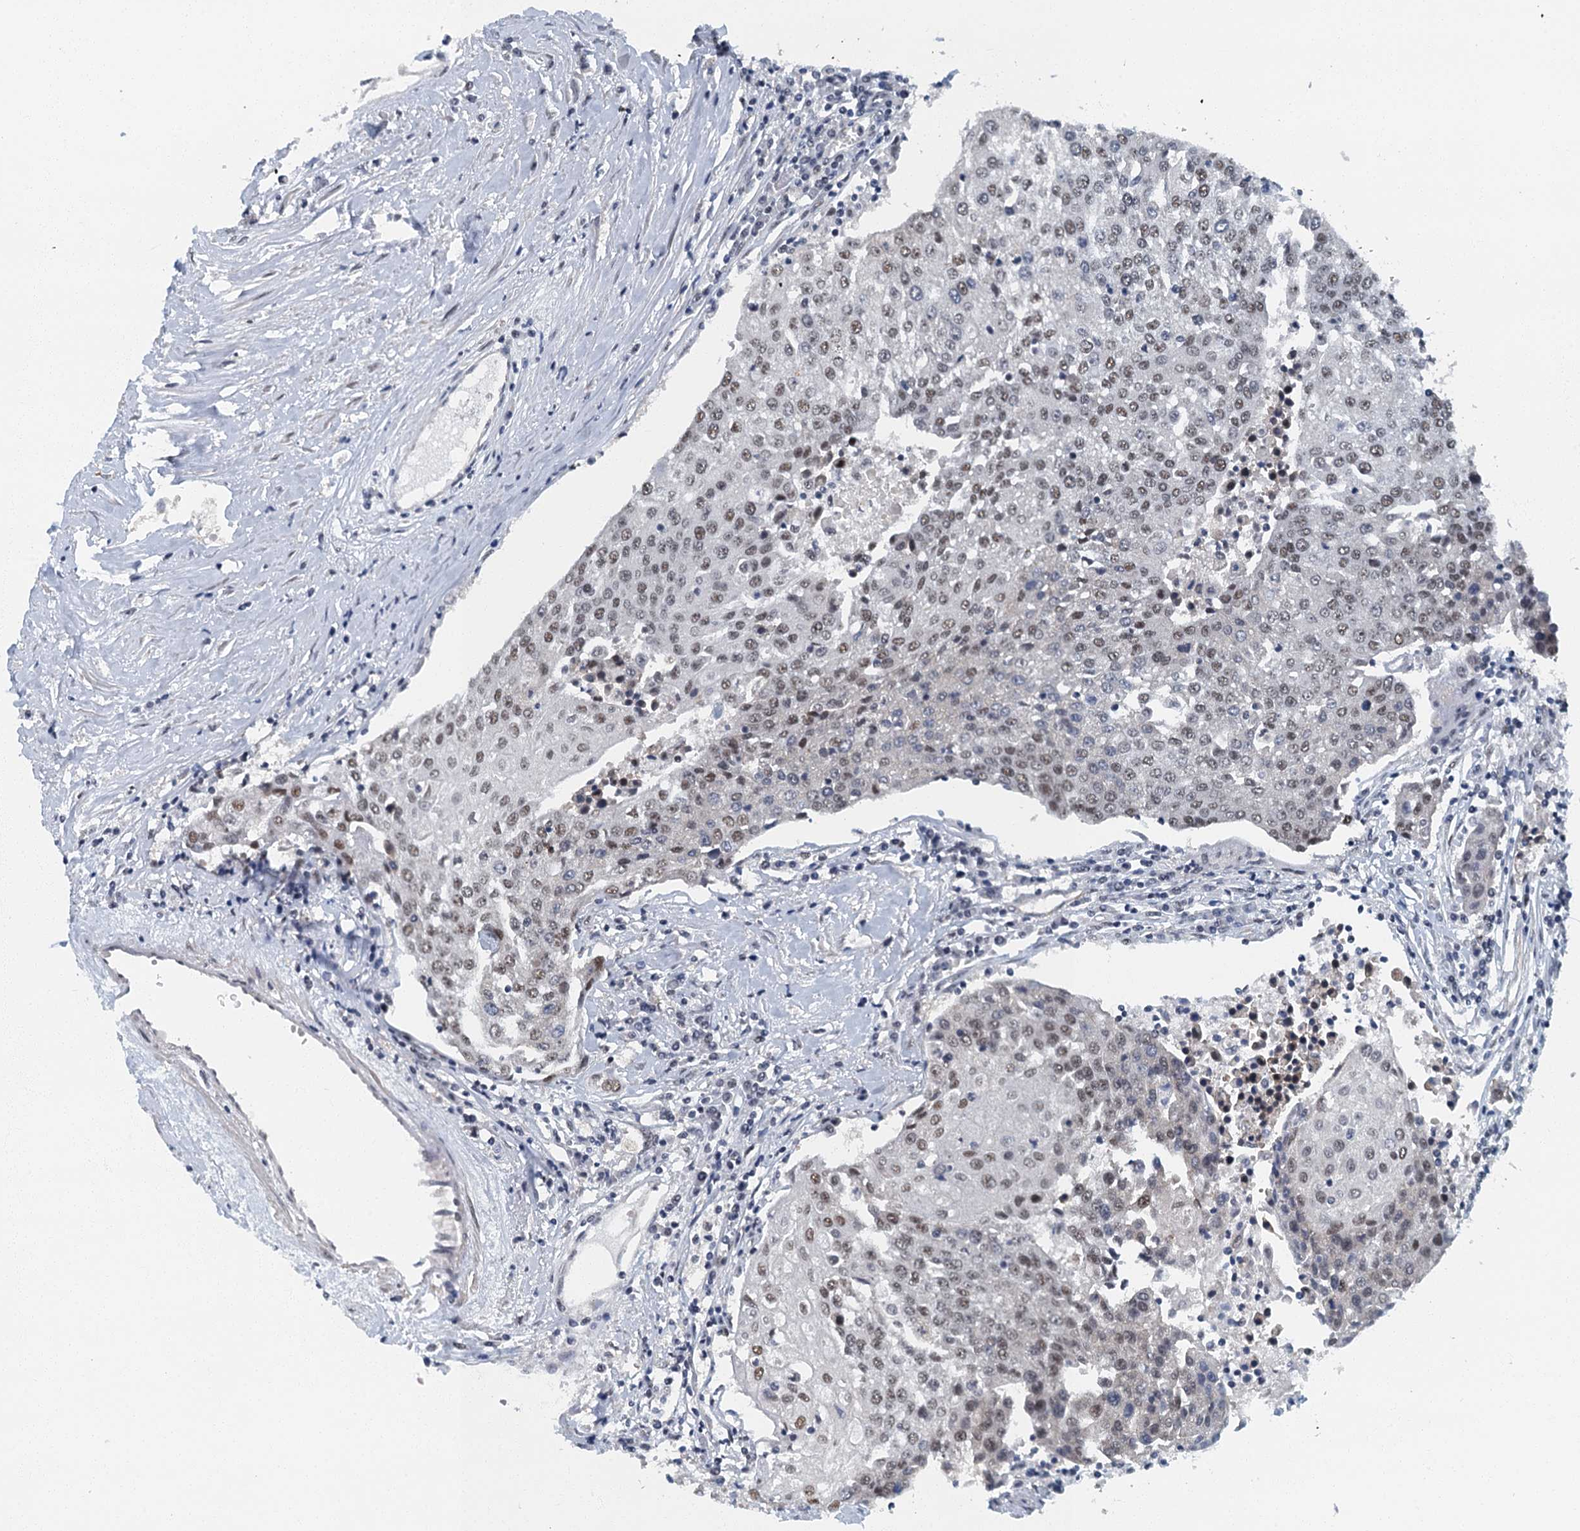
{"staining": {"intensity": "weak", "quantity": ">75%", "location": "nuclear"}, "tissue": "urothelial cancer", "cell_type": "Tumor cells", "image_type": "cancer", "snomed": [{"axis": "morphology", "description": "Urothelial carcinoma, High grade"}, {"axis": "topography", "description": "Urinary bladder"}], "caption": "Immunohistochemical staining of urothelial cancer shows low levels of weak nuclear positivity in about >75% of tumor cells. Nuclei are stained in blue.", "gene": "GADL1", "patient": {"sex": "female", "age": 85}}